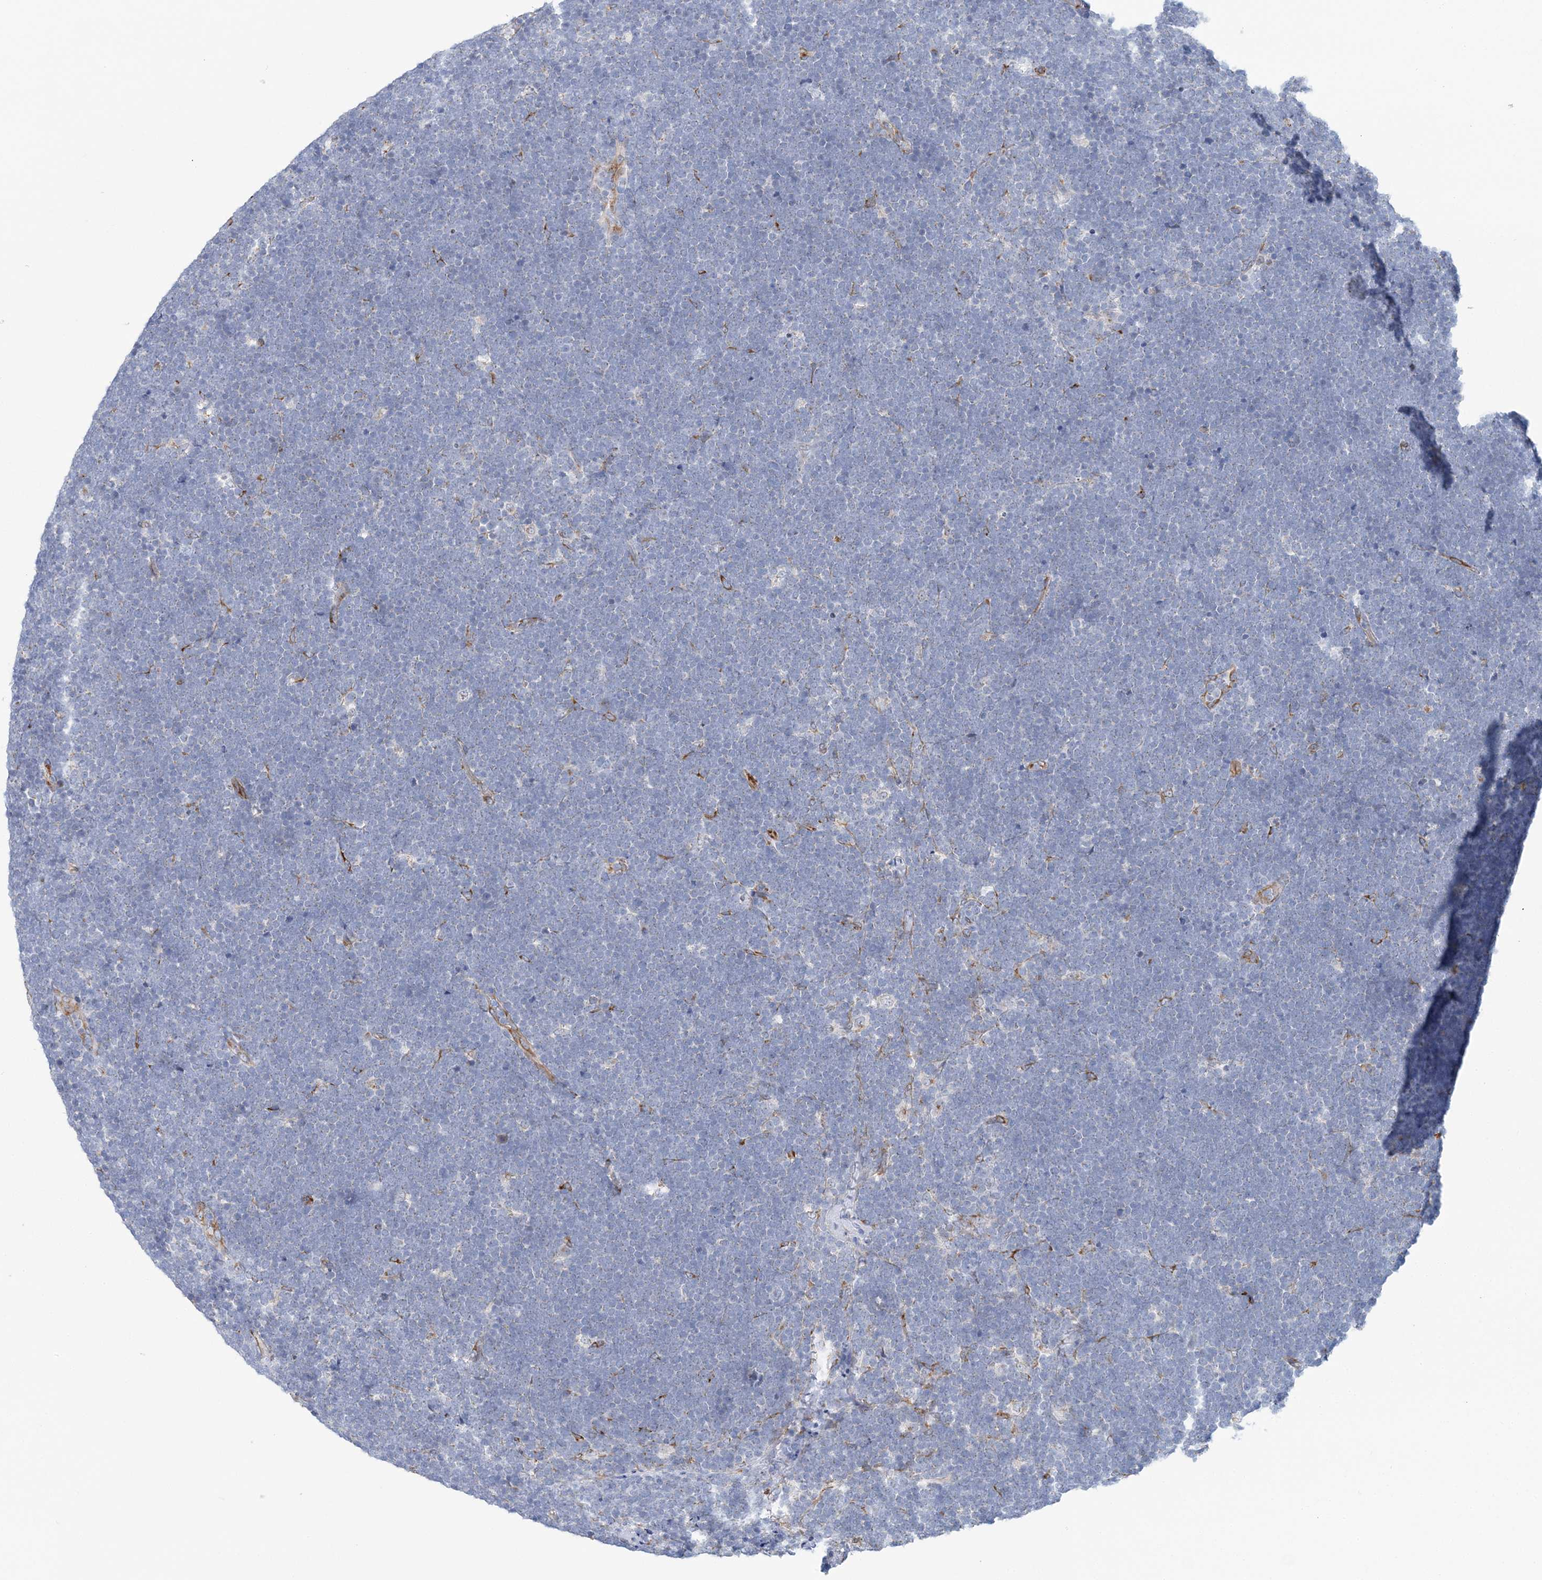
{"staining": {"intensity": "negative", "quantity": "none", "location": "none"}, "tissue": "lymphoma", "cell_type": "Tumor cells", "image_type": "cancer", "snomed": [{"axis": "morphology", "description": "Malignant lymphoma, non-Hodgkin's type, High grade"}, {"axis": "topography", "description": "Lymph node"}], "caption": "Immunohistochemistry micrograph of human high-grade malignant lymphoma, non-Hodgkin's type stained for a protein (brown), which reveals no expression in tumor cells.", "gene": "PLEKHG4B", "patient": {"sex": "male", "age": 13}}